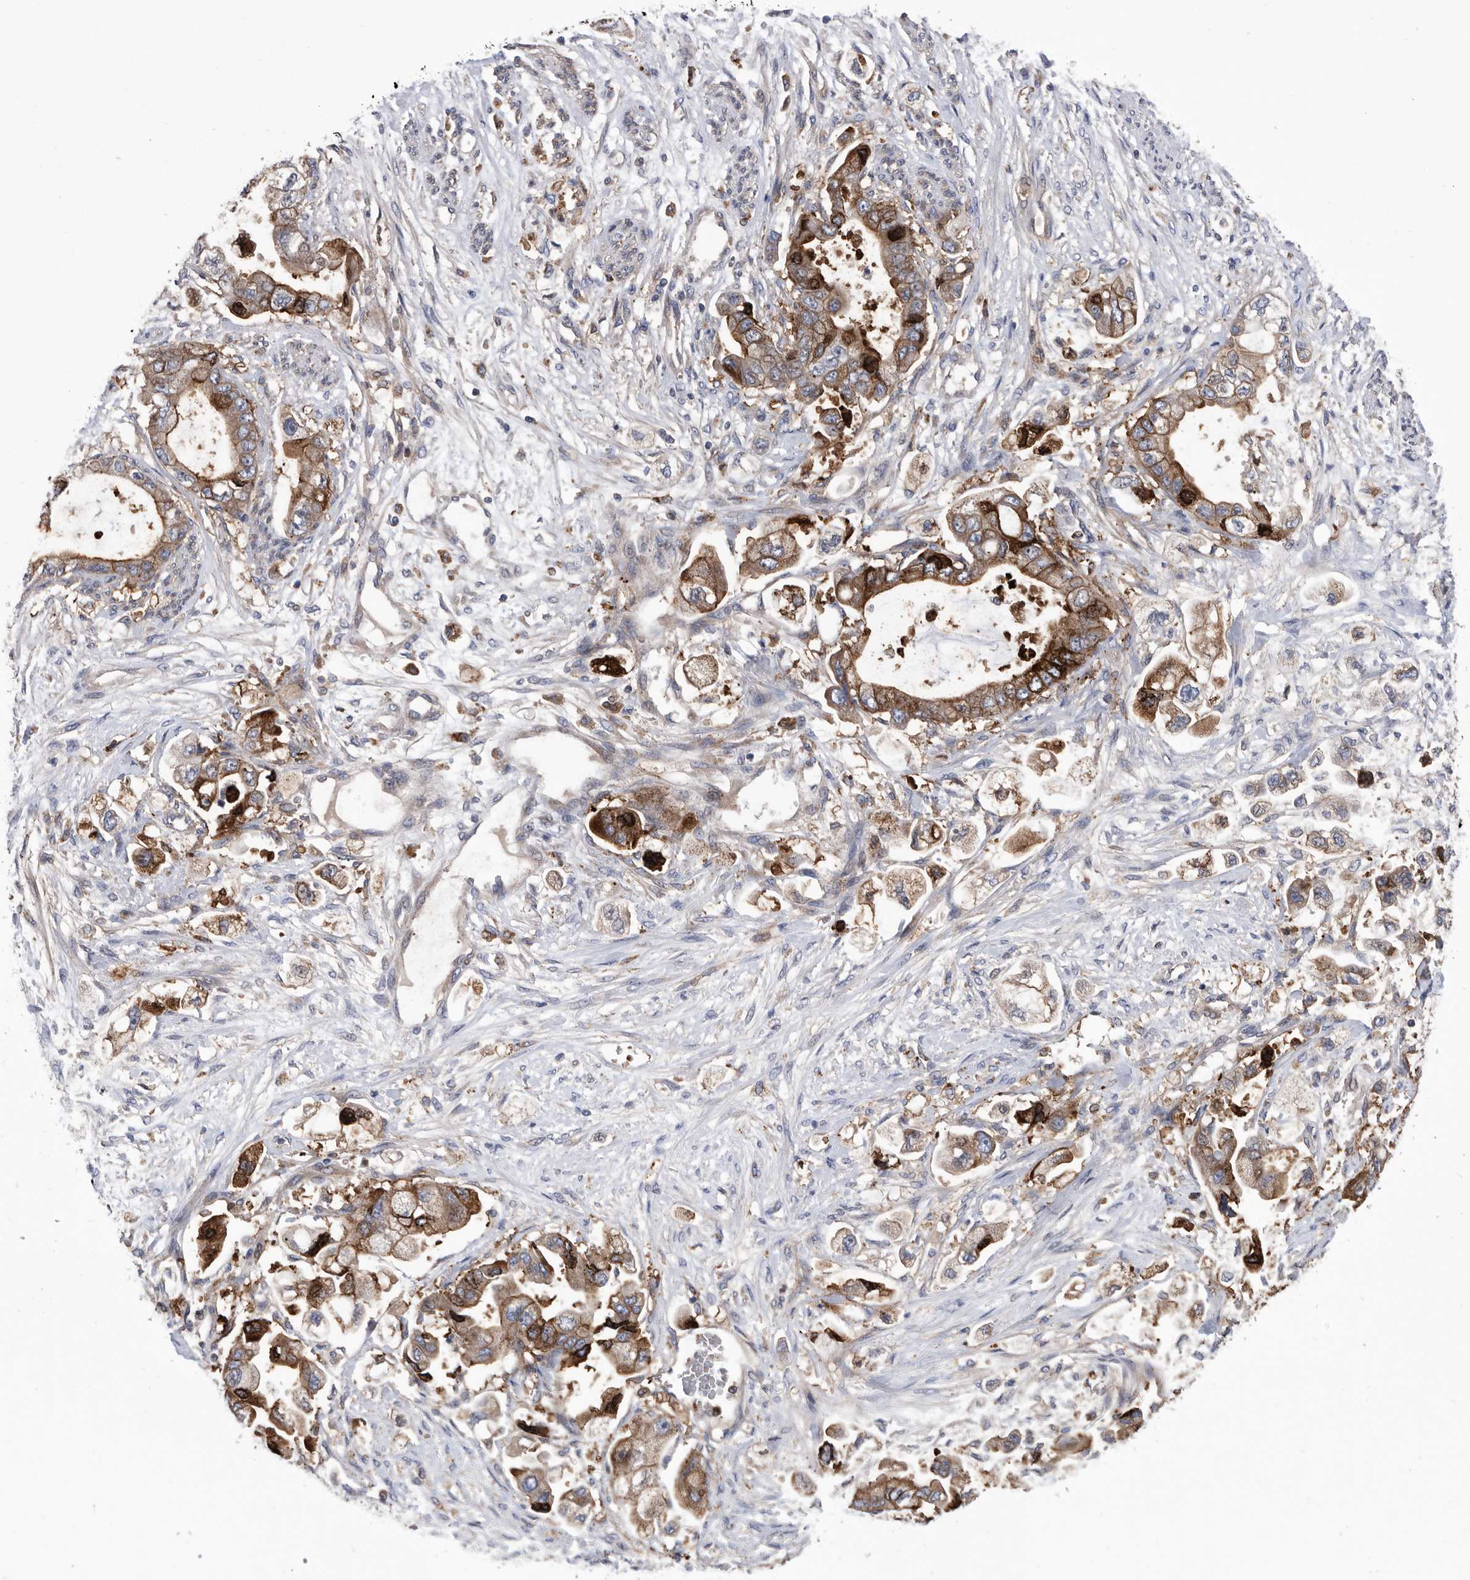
{"staining": {"intensity": "moderate", "quantity": ">75%", "location": "cytoplasmic/membranous"}, "tissue": "stomach cancer", "cell_type": "Tumor cells", "image_type": "cancer", "snomed": [{"axis": "morphology", "description": "Adenocarcinoma, NOS"}, {"axis": "topography", "description": "Stomach"}], "caption": "This photomicrograph demonstrates immunohistochemistry staining of human stomach cancer, with medium moderate cytoplasmic/membranous positivity in approximately >75% of tumor cells.", "gene": "BAIAP3", "patient": {"sex": "male", "age": 62}}